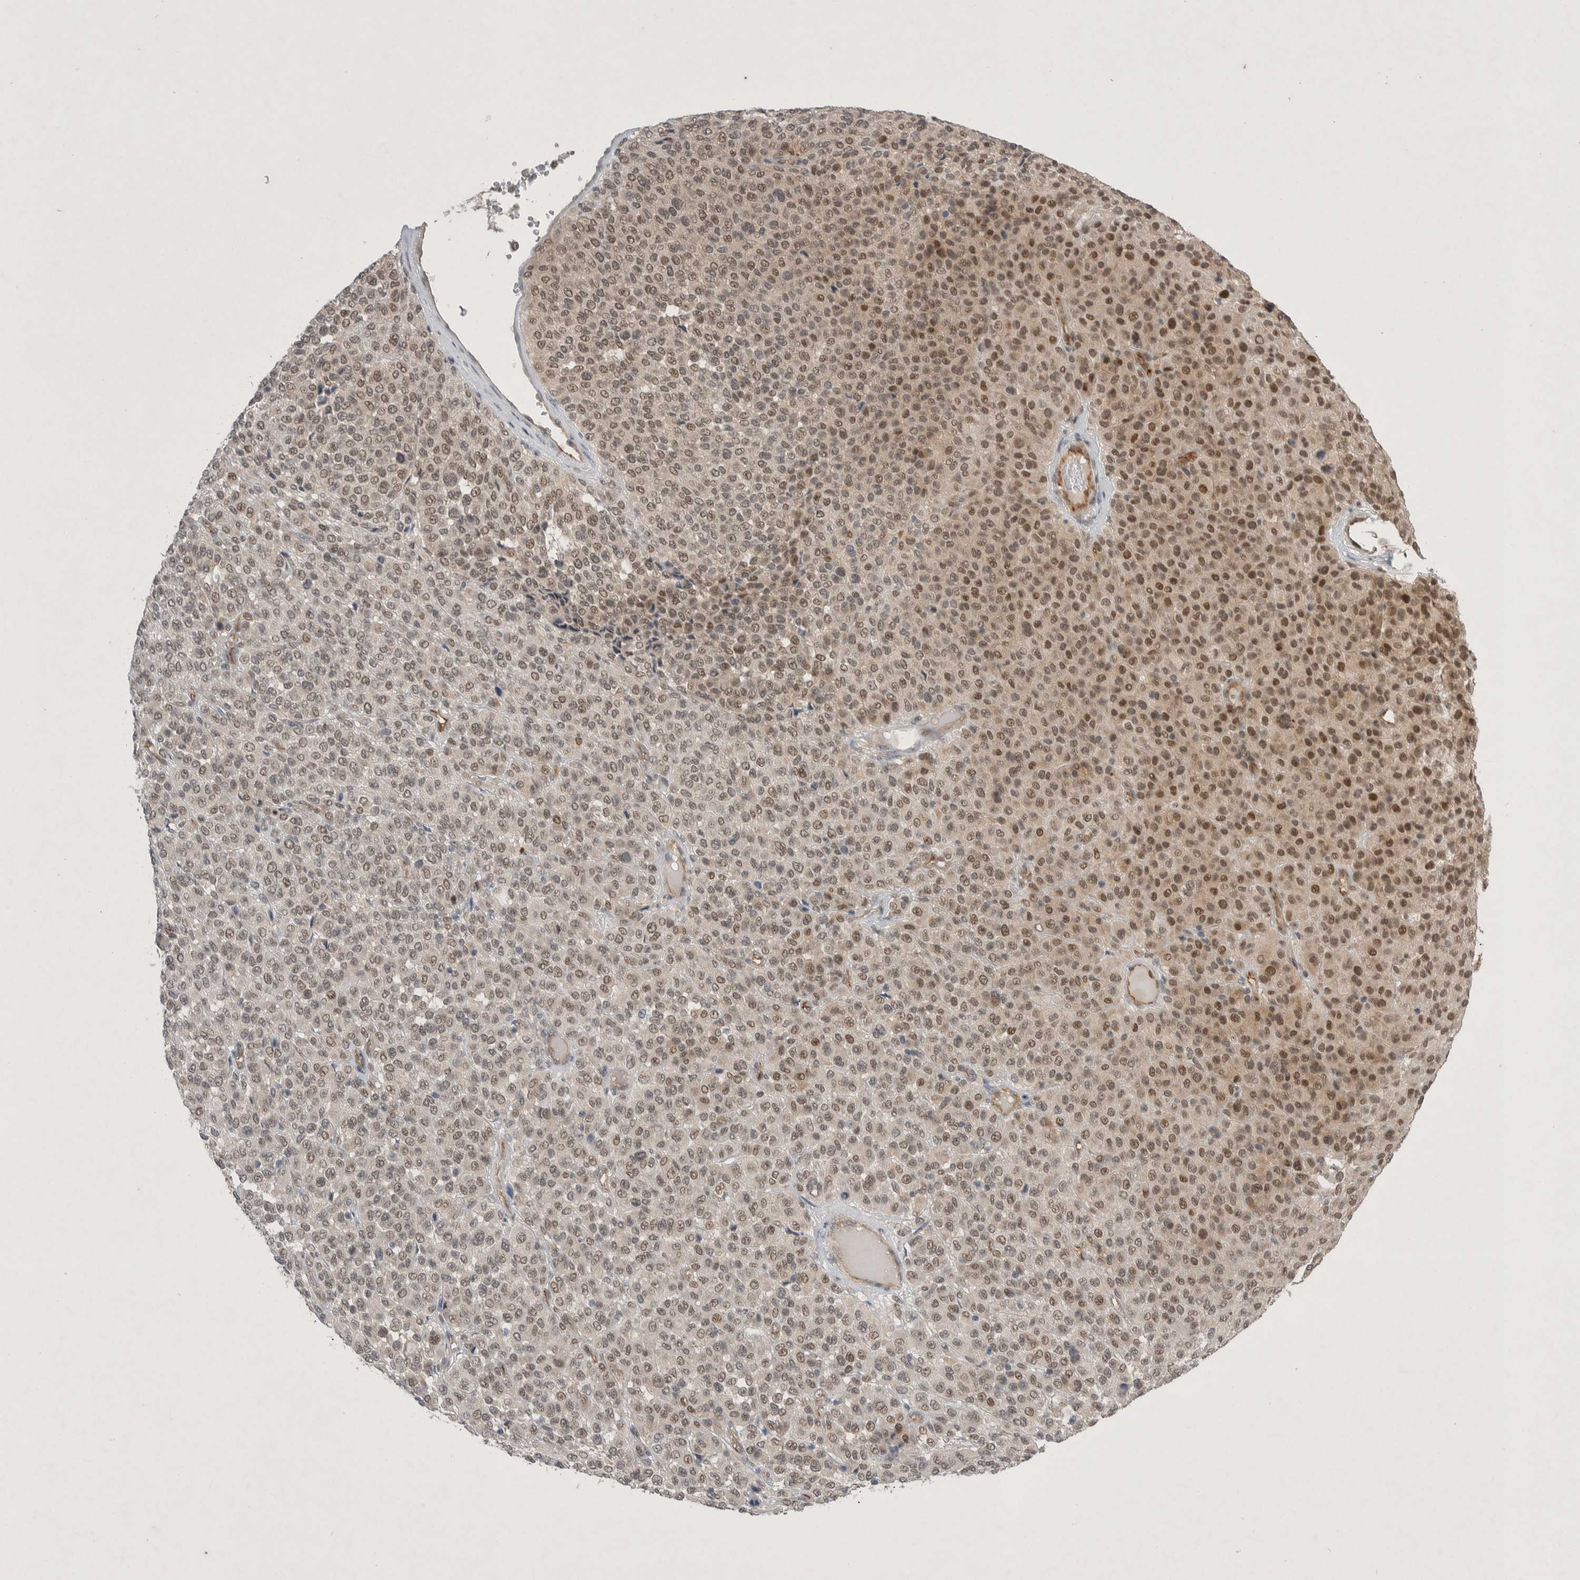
{"staining": {"intensity": "moderate", "quantity": ">75%", "location": "nuclear"}, "tissue": "melanoma", "cell_type": "Tumor cells", "image_type": "cancer", "snomed": [{"axis": "morphology", "description": "Malignant melanoma, Metastatic site"}, {"axis": "topography", "description": "Pancreas"}], "caption": "Moderate nuclear positivity for a protein is appreciated in about >75% of tumor cells of melanoma using immunohistochemistry (IHC).", "gene": "ZNF704", "patient": {"sex": "female", "age": 30}}